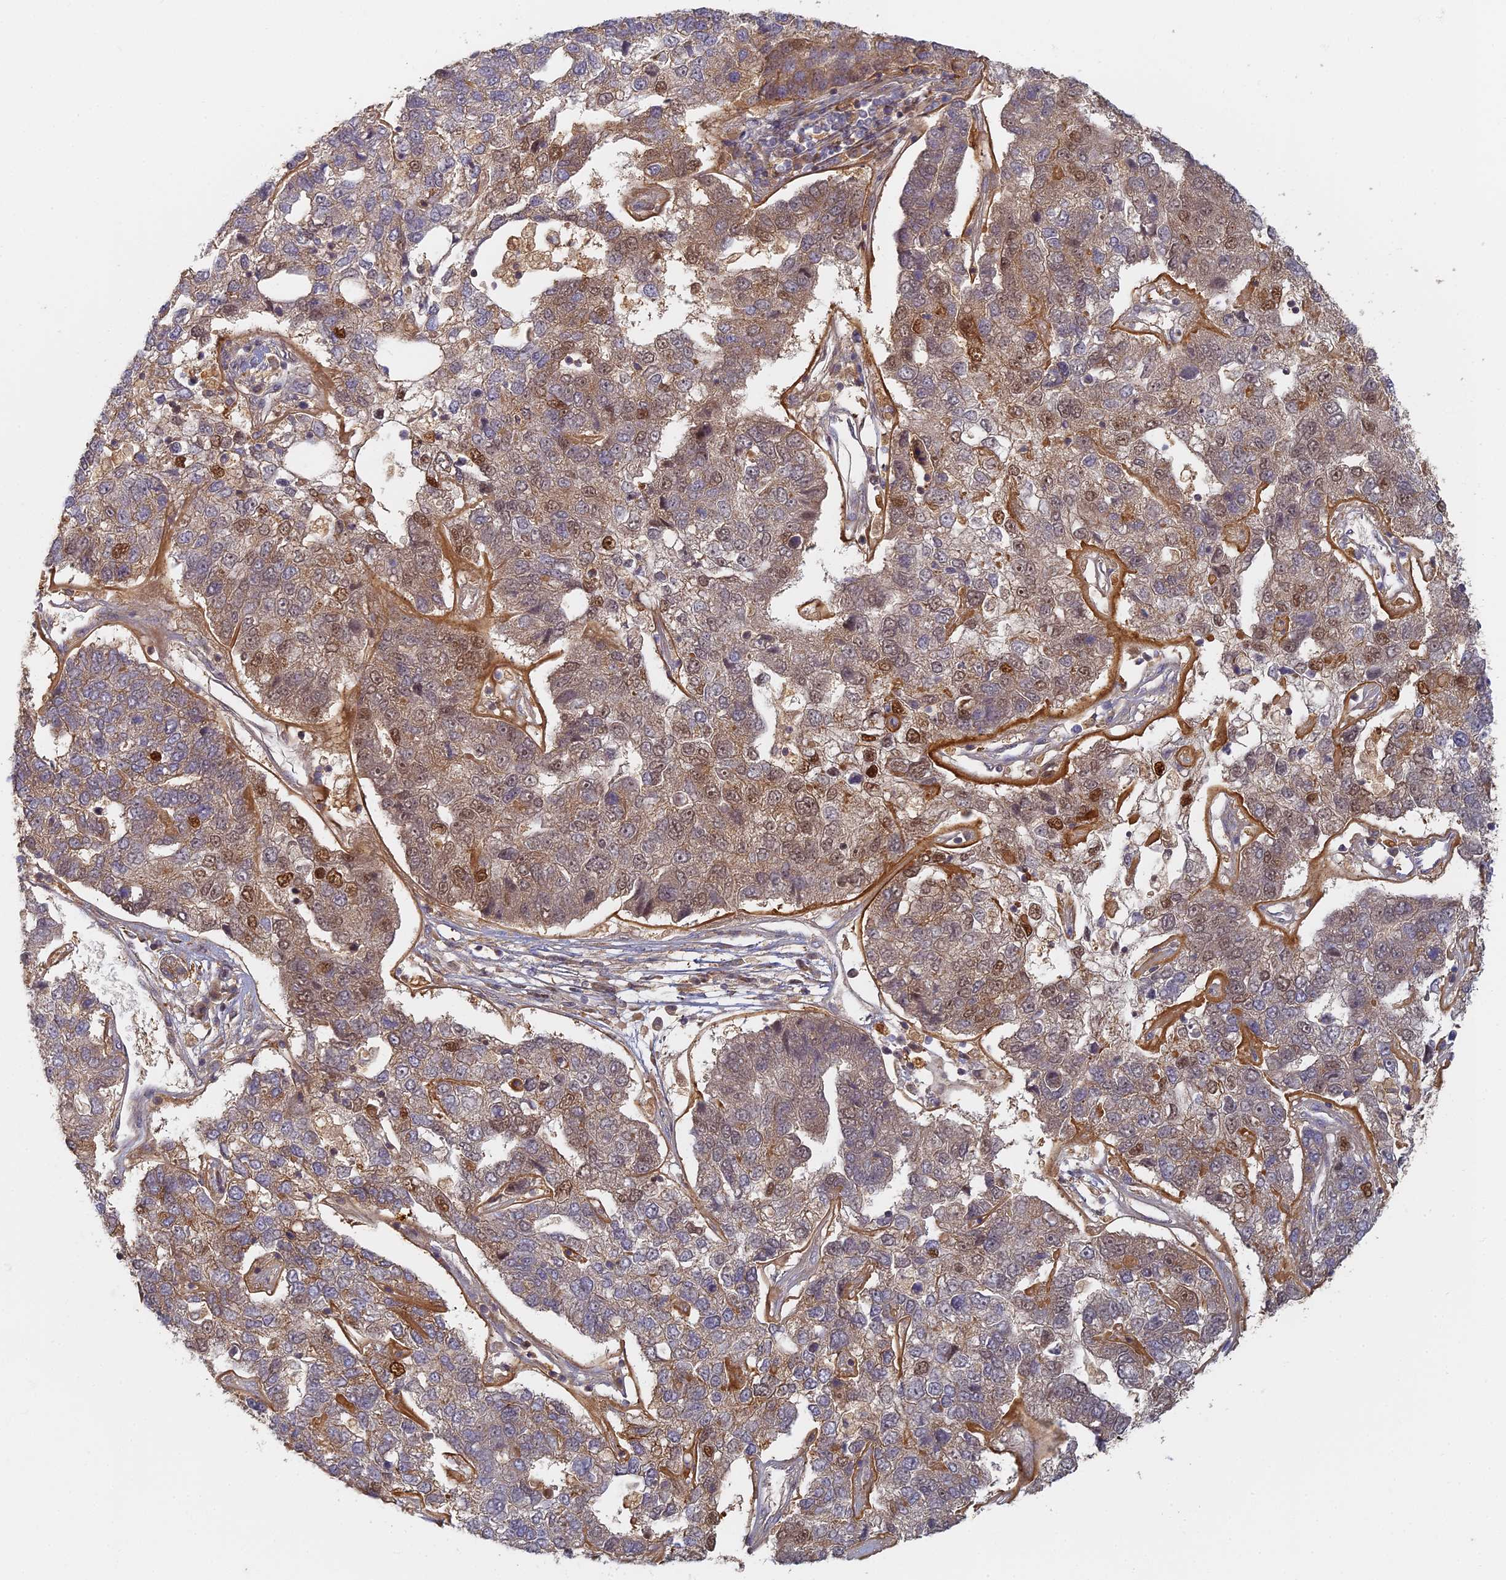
{"staining": {"intensity": "weak", "quantity": "25%-75%", "location": "cytoplasmic/membranous,nuclear"}, "tissue": "pancreatic cancer", "cell_type": "Tumor cells", "image_type": "cancer", "snomed": [{"axis": "morphology", "description": "Adenocarcinoma, NOS"}, {"axis": "topography", "description": "Pancreas"}], "caption": "Tumor cells demonstrate low levels of weak cytoplasmic/membranous and nuclear staining in about 25%-75% of cells in pancreatic adenocarcinoma.", "gene": "INO80D", "patient": {"sex": "female", "age": 61}}